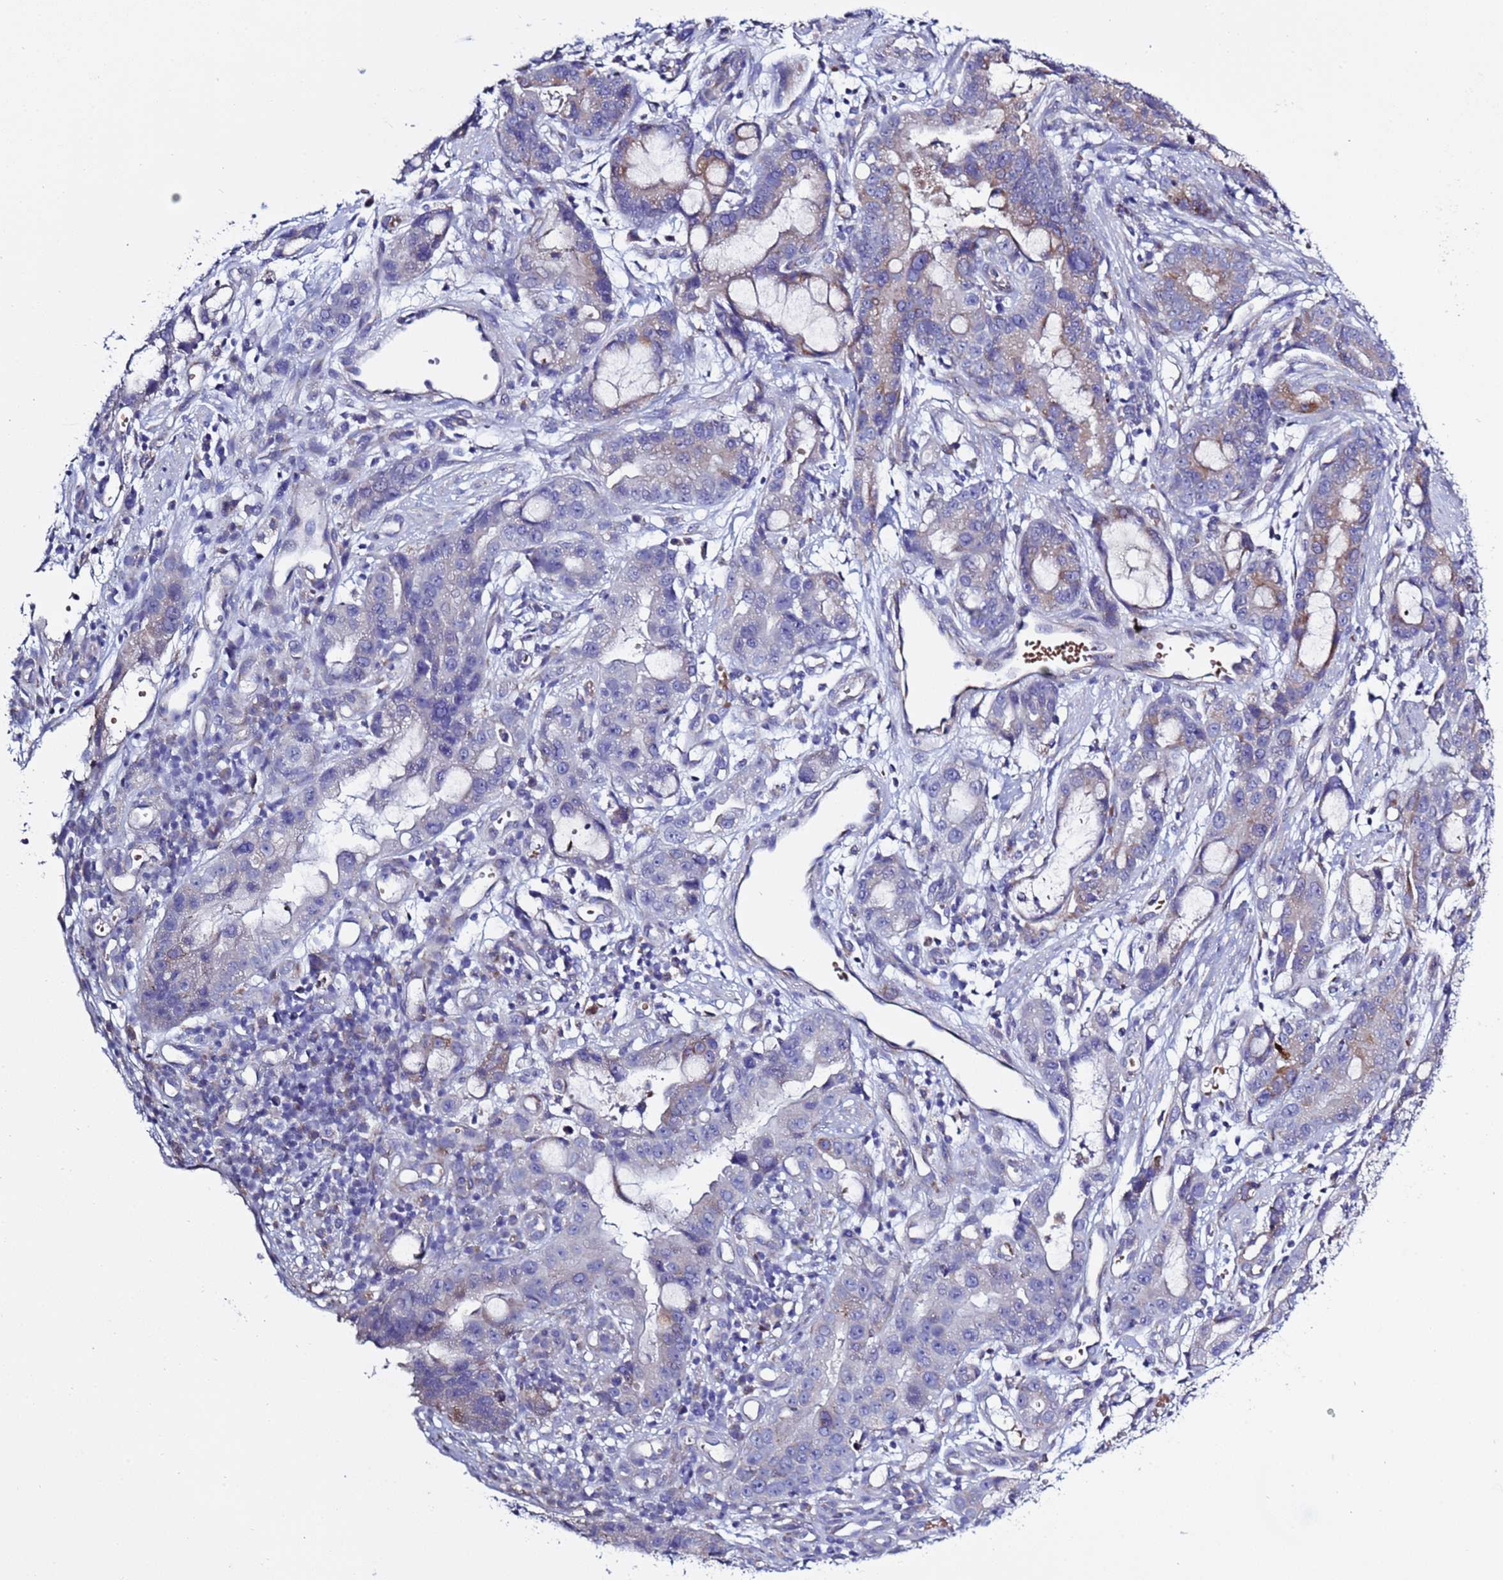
{"staining": {"intensity": "weak", "quantity": "<25%", "location": "cytoplasmic/membranous"}, "tissue": "stomach cancer", "cell_type": "Tumor cells", "image_type": "cancer", "snomed": [{"axis": "morphology", "description": "Adenocarcinoma, NOS"}, {"axis": "topography", "description": "Stomach"}], "caption": "Protein analysis of stomach cancer (adenocarcinoma) shows no significant expression in tumor cells.", "gene": "ABHD17B", "patient": {"sex": "male", "age": 55}}